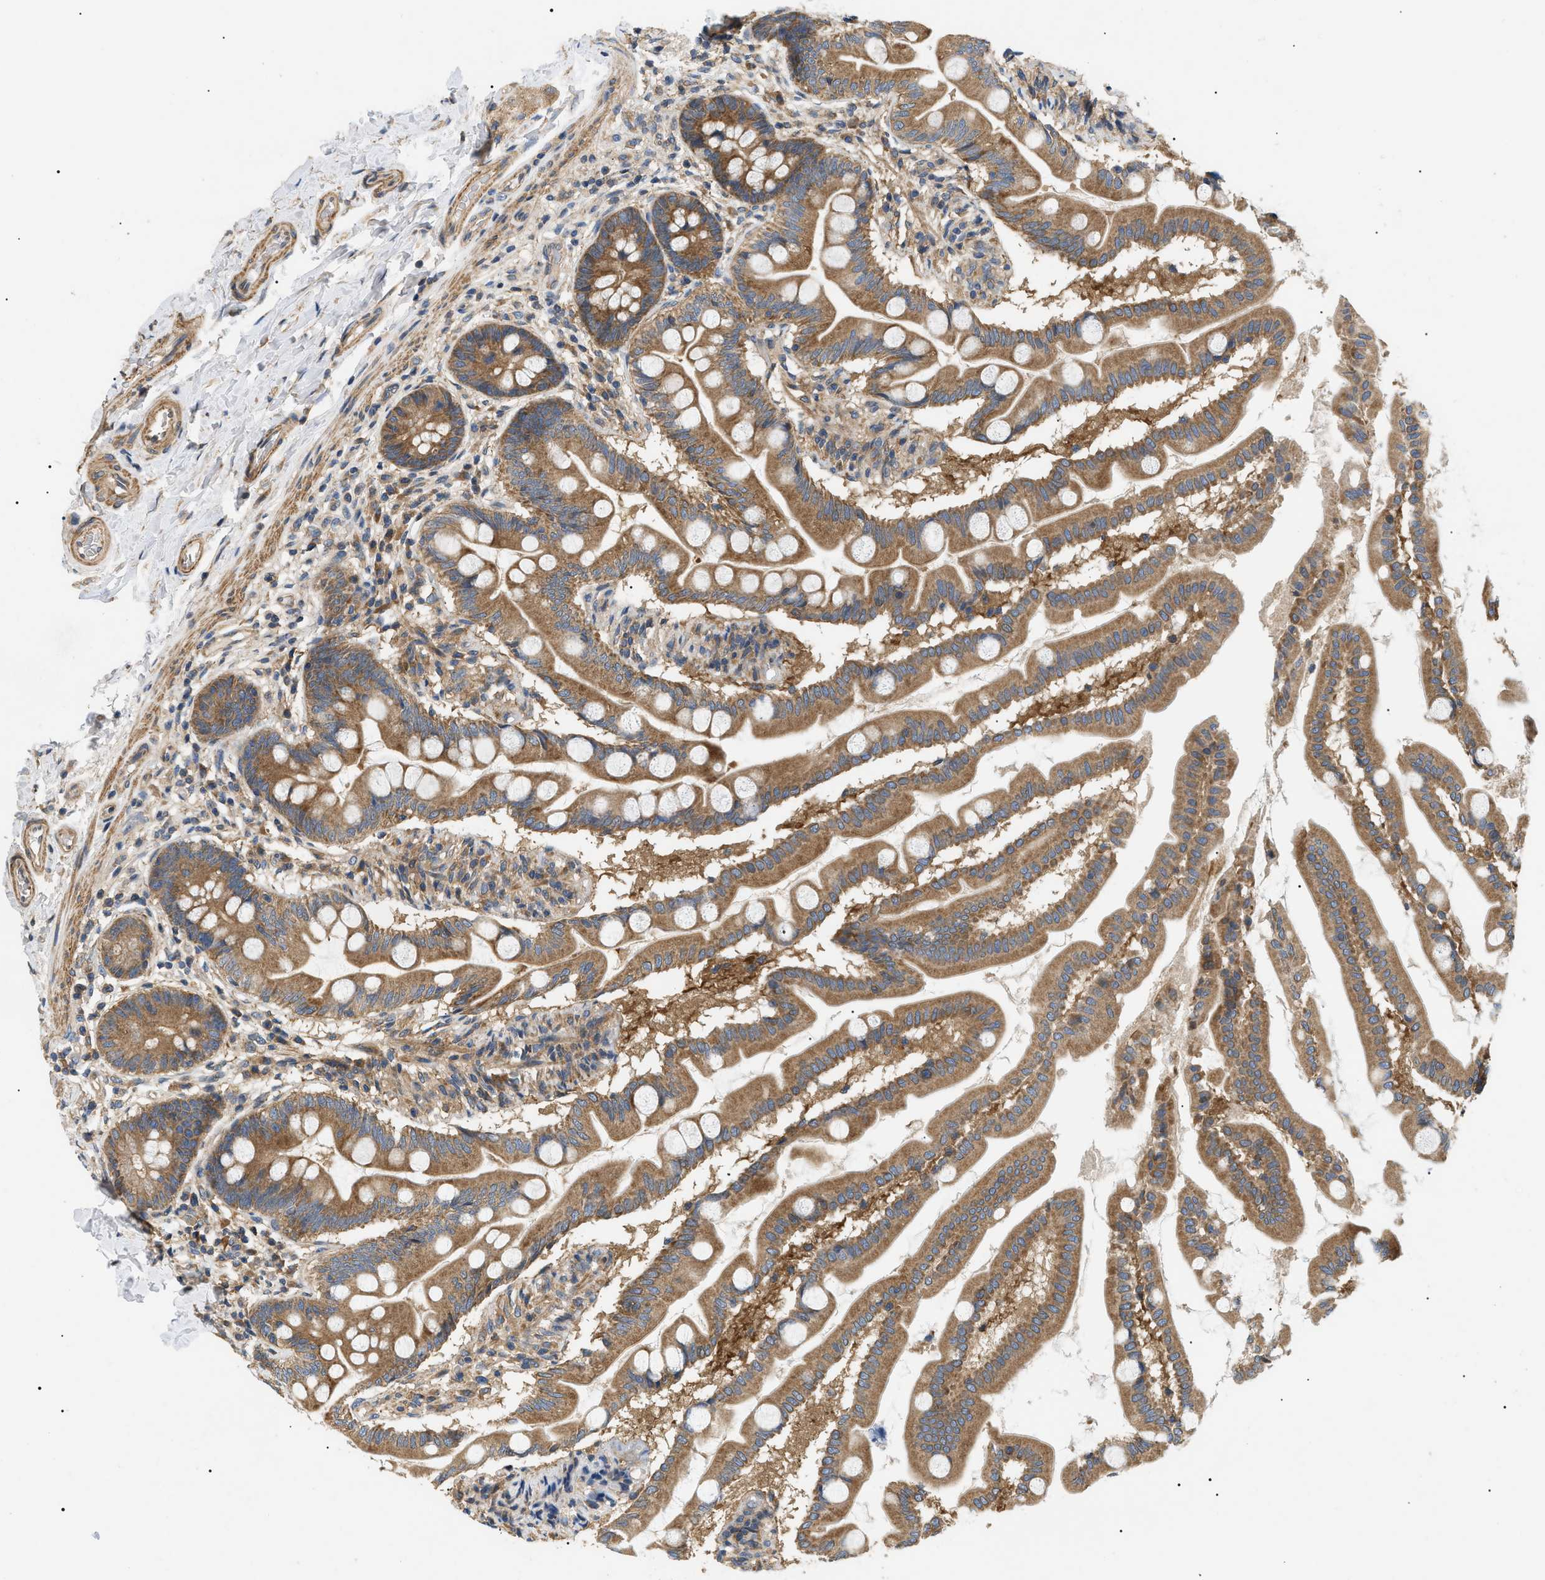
{"staining": {"intensity": "strong", "quantity": ">75%", "location": "cytoplasmic/membranous"}, "tissue": "small intestine", "cell_type": "Glandular cells", "image_type": "normal", "snomed": [{"axis": "morphology", "description": "Normal tissue, NOS"}, {"axis": "topography", "description": "Small intestine"}], "caption": "Immunohistochemical staining of normal small intestine demonstrates strong cytoplasmic/membranous protein staining in about >75% of glandular cells.", "gene": "PPM1B", "patient": {"sex": "female", "age": 56}}